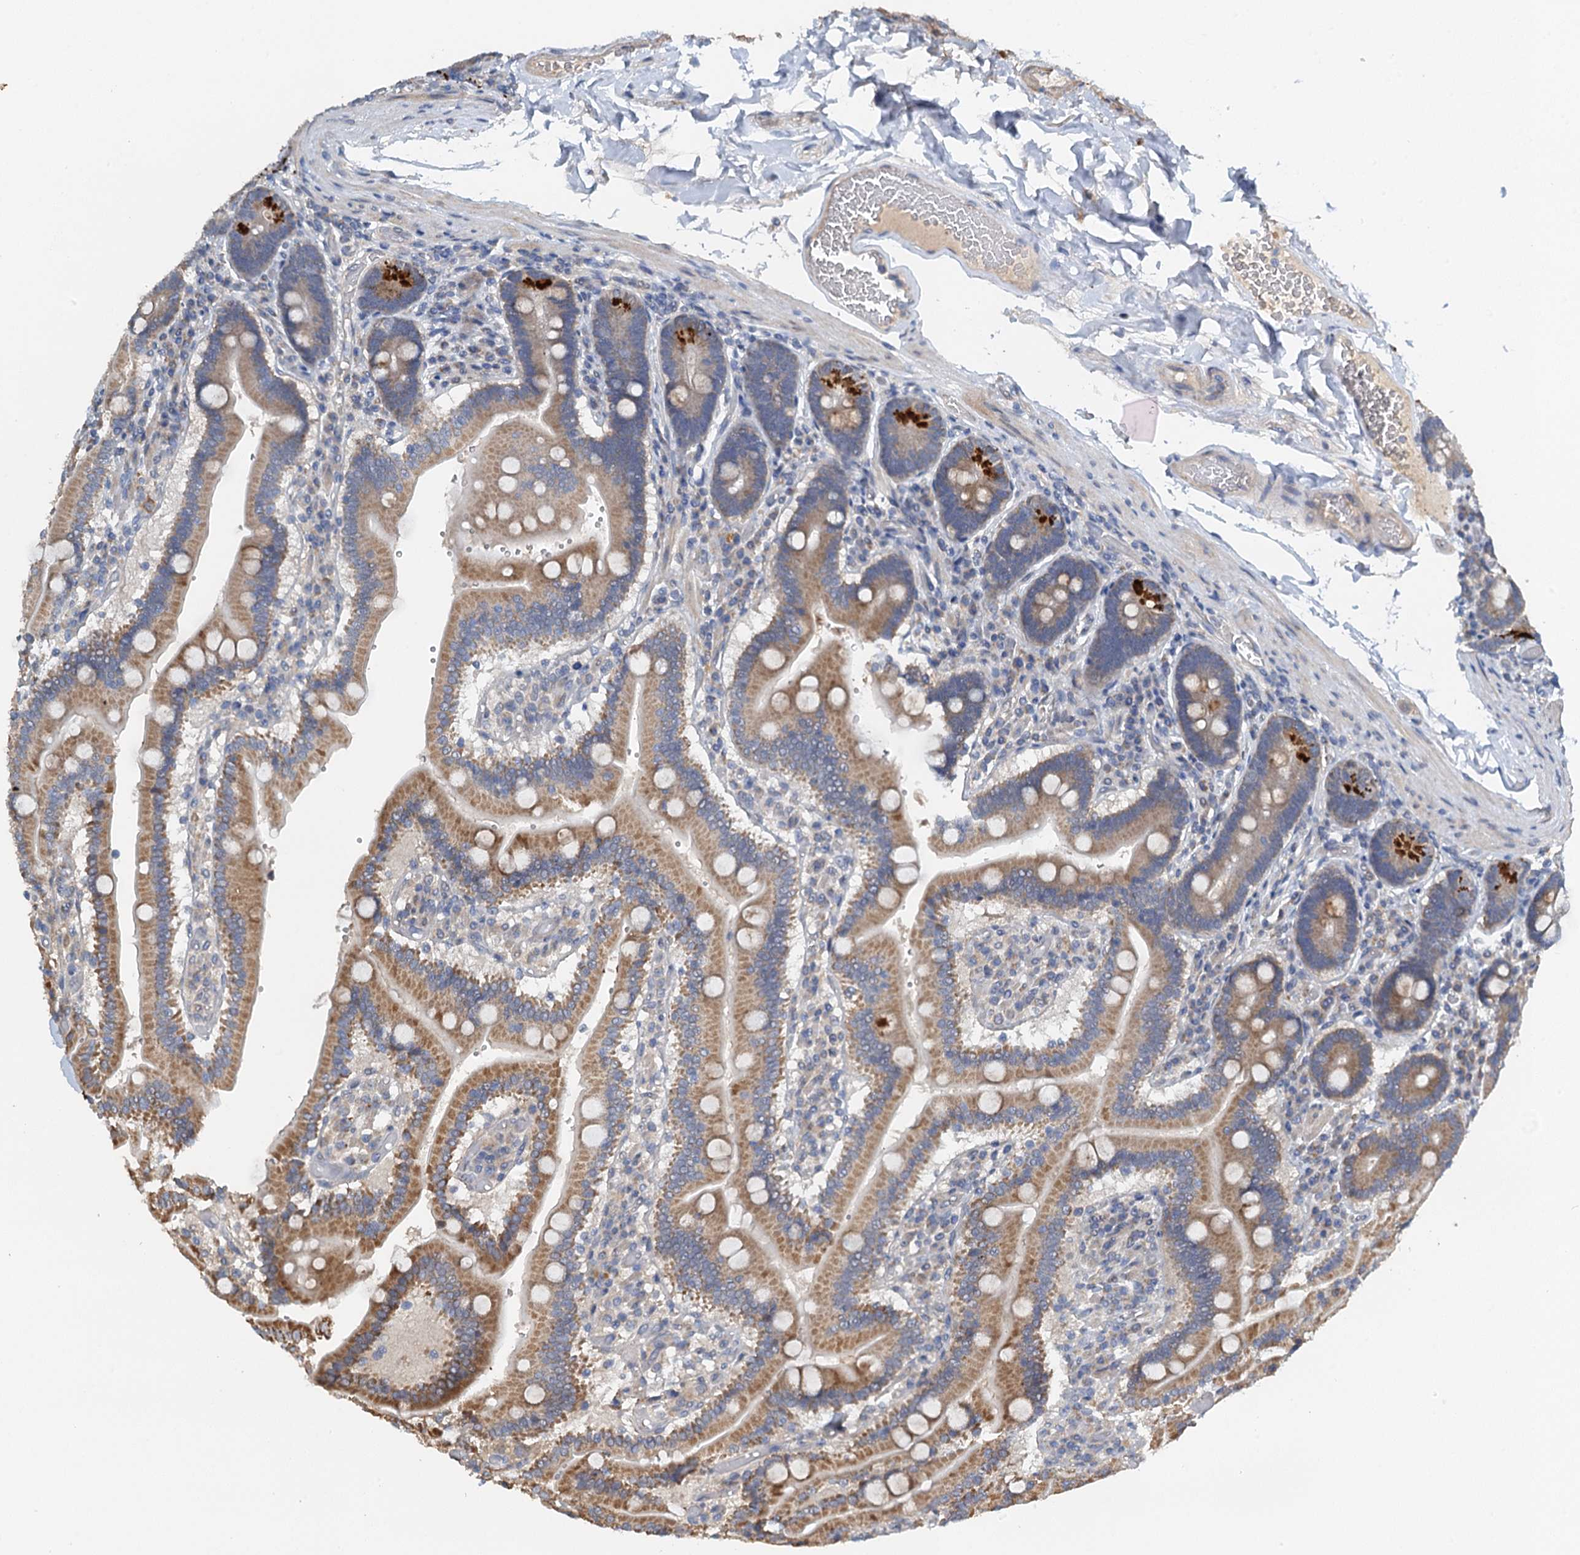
{"staining": {"intensity": "moderate", "quantity": ">75%", "location": "cytoplasmic/membranous"}, "tissue": "duodenum", "cell_type": "Glandular cells", "image_type": "normal", "snomed": [{"axis": "morphology", "description": "Normal tissue, NOS"}, {"axis": "topography", "description": "Duodenum"}], "caption": "Duodenum stained for a protein shows moderate cytoplasmic/membranous positivity in glandular cells. (brown staining indicates protein expression, while blue staining denotes nuclei).", "gene": "ZNF606", "patient": {"sex": "female", "age": 62}}